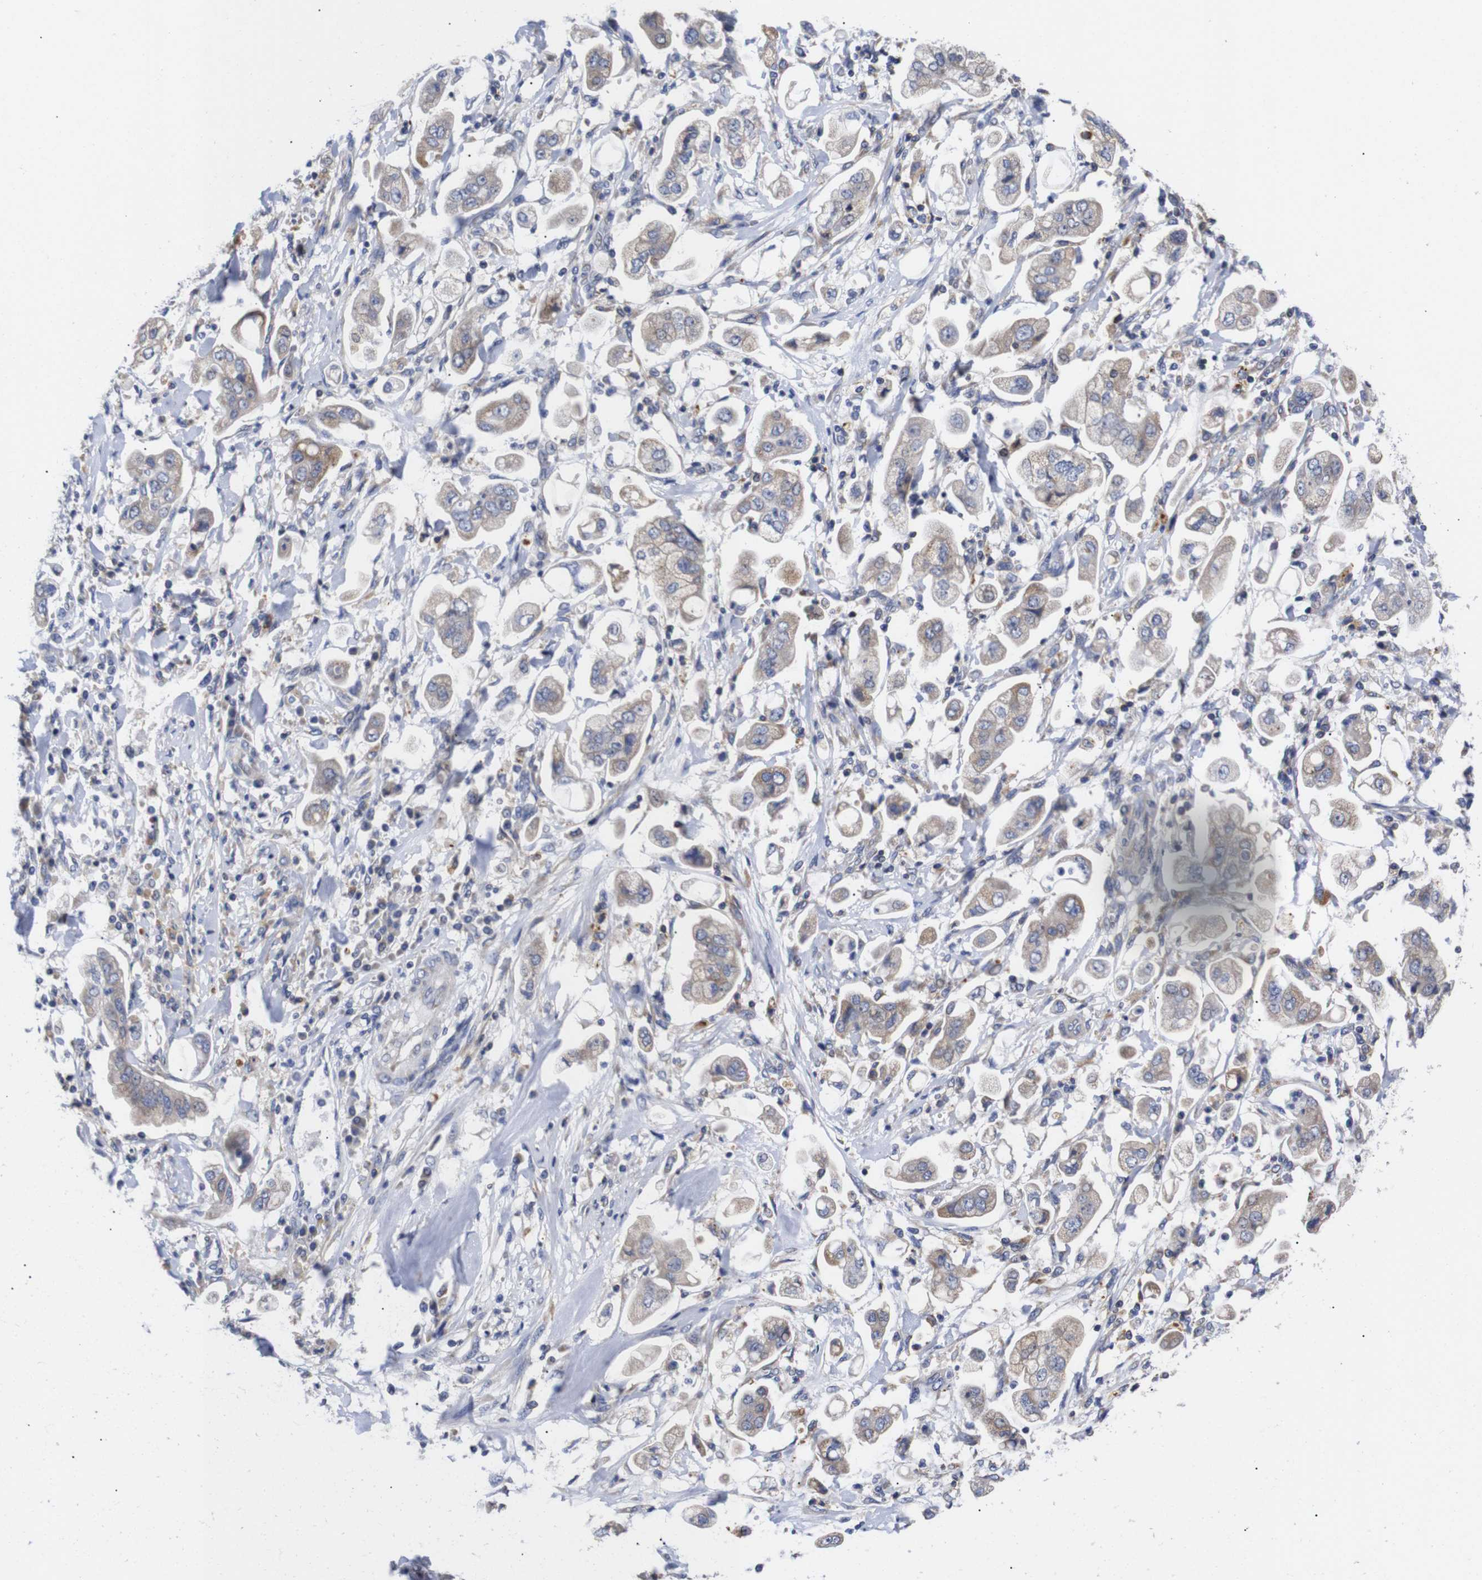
{"staining": {"intensity": "weak", "quantity": ">75%", "location": "cytoplasmic/membranous"}, "tissue": "stomach cancer", "cell_type": "Tumor cells", "image_type": "cancer", "snomed": [{"axis": "morphology", "description": "Adenocarcinoma, NOS"}, {"axis": "topography", "description": "Stomach"}], "caption": "Tumor cells show weak cytoplasmic/membranous expression in approximately >75% of cells in stomach cancer (adenocarcinoma).", "gene": "OPN3", "patient": {"sex": "male", "age": 62}}